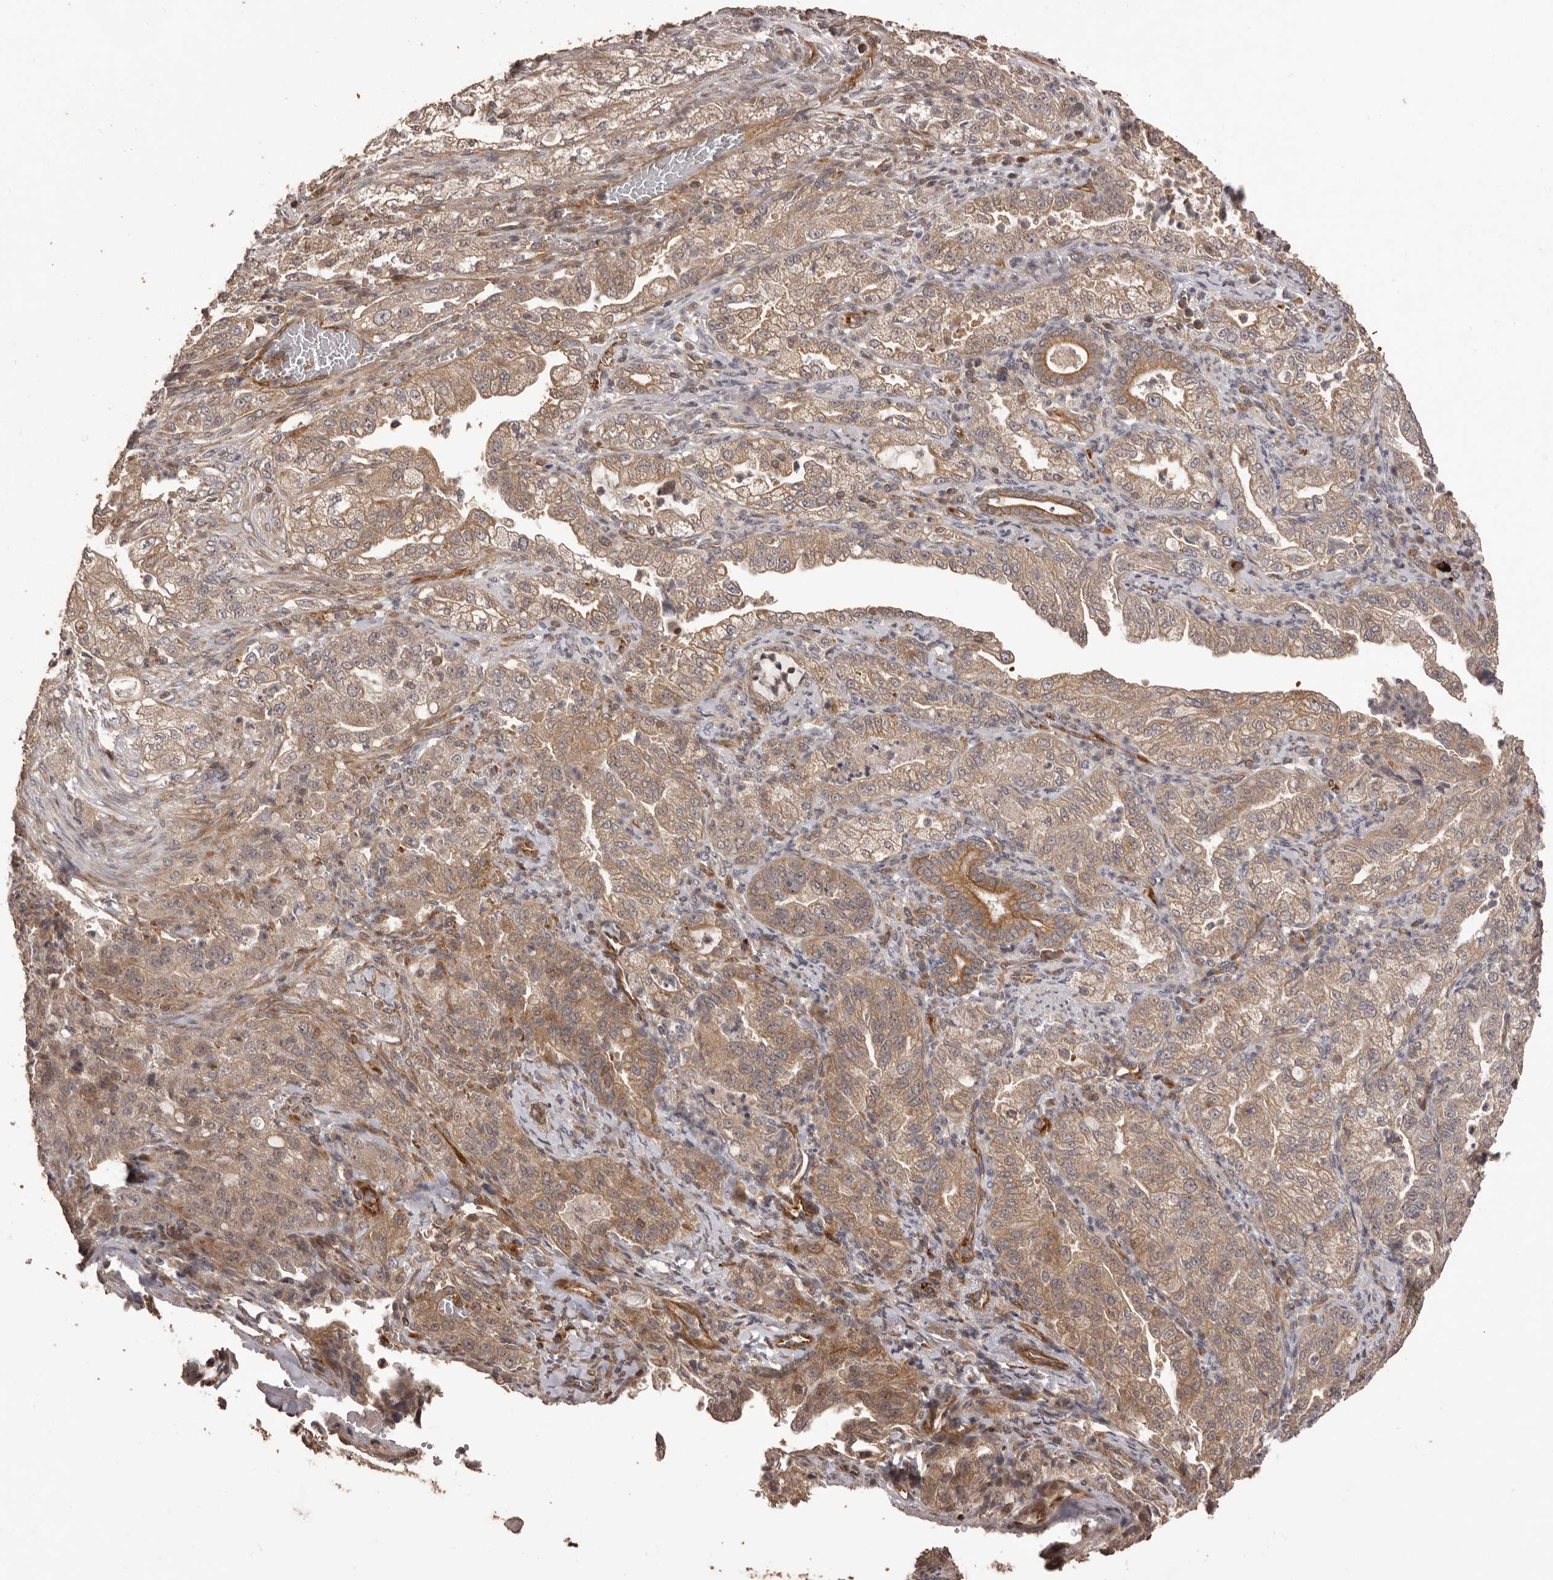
{"staining": {"intensity": "moderate", "quantity": ">75%", "location": "cytoplasmic/membranous"}, "tissue": "pancreatic cancer", "cell_type": "Tumor cells", "image_type": "cancer", "snomed": [{"axis": "morphology", "description": "Adenocarcinoma, NOS"}, {"axis": "topography", "description": "Pancreas"}], "caption": "Protein staining reveals moderate cytoplasmic/membranous staining in about >75% of tumor cells in adenocarcinoma (pancreatic).", "gene": "QRSL1", "patient": {"sex": "female", "age": 78}}